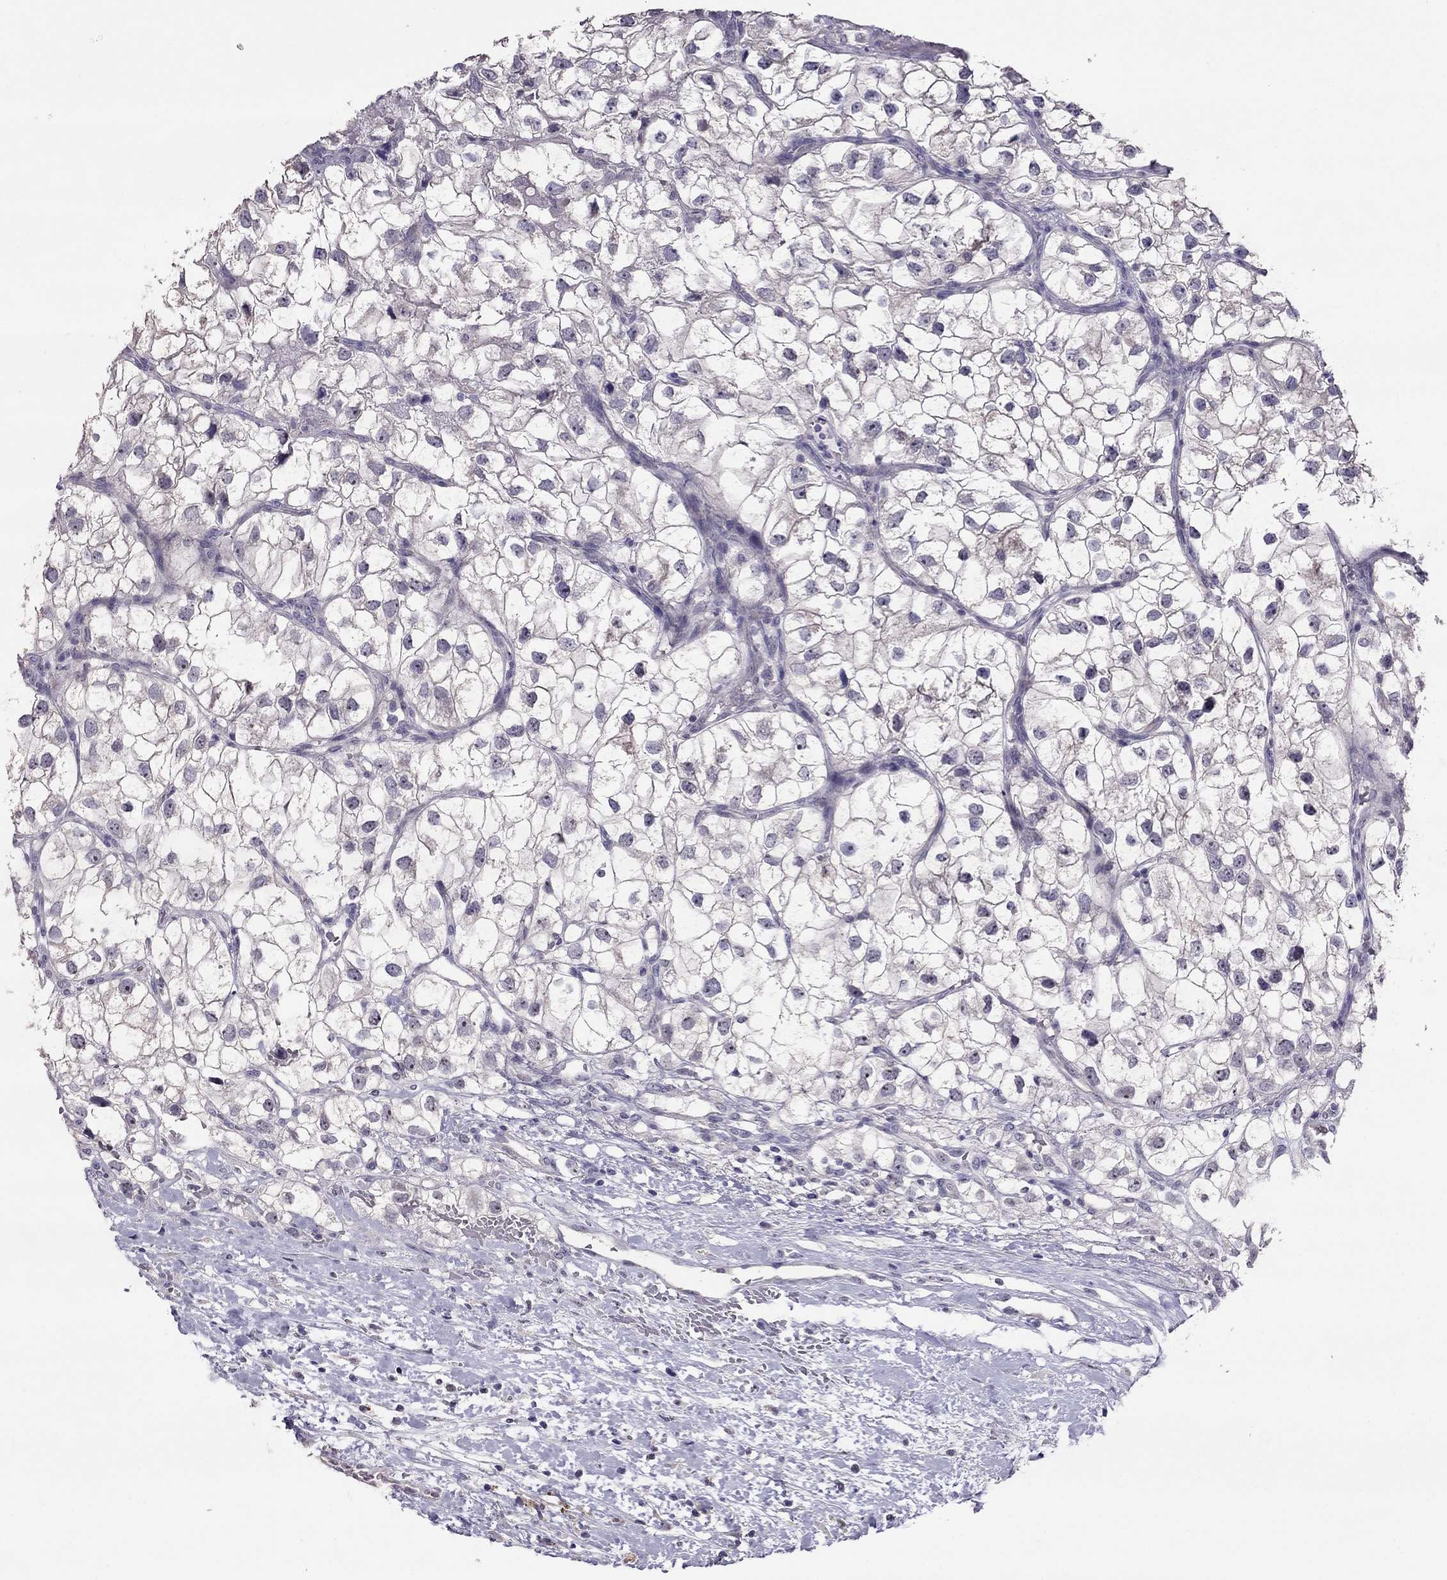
{"staining": {"intensity": "negative", "quantity": "none", "location": "none"}, "tissue": "renal cancer", "cell_type": "Tumor cells", "image_type": "cancer", "snomed": [{"axis": "morphology", "description": "Adenocarcinoma, NOS"}, {"axis": "topography", "description": "Kidney"}], "caption": "High power microscopy micrograph of an immunohistochemistry (IHC) photomicrograph of renal cancer, revealing no significant staining in tumor cells.", "gene": "LRRC46", "patient": {"sex": "male", "age": 59}}